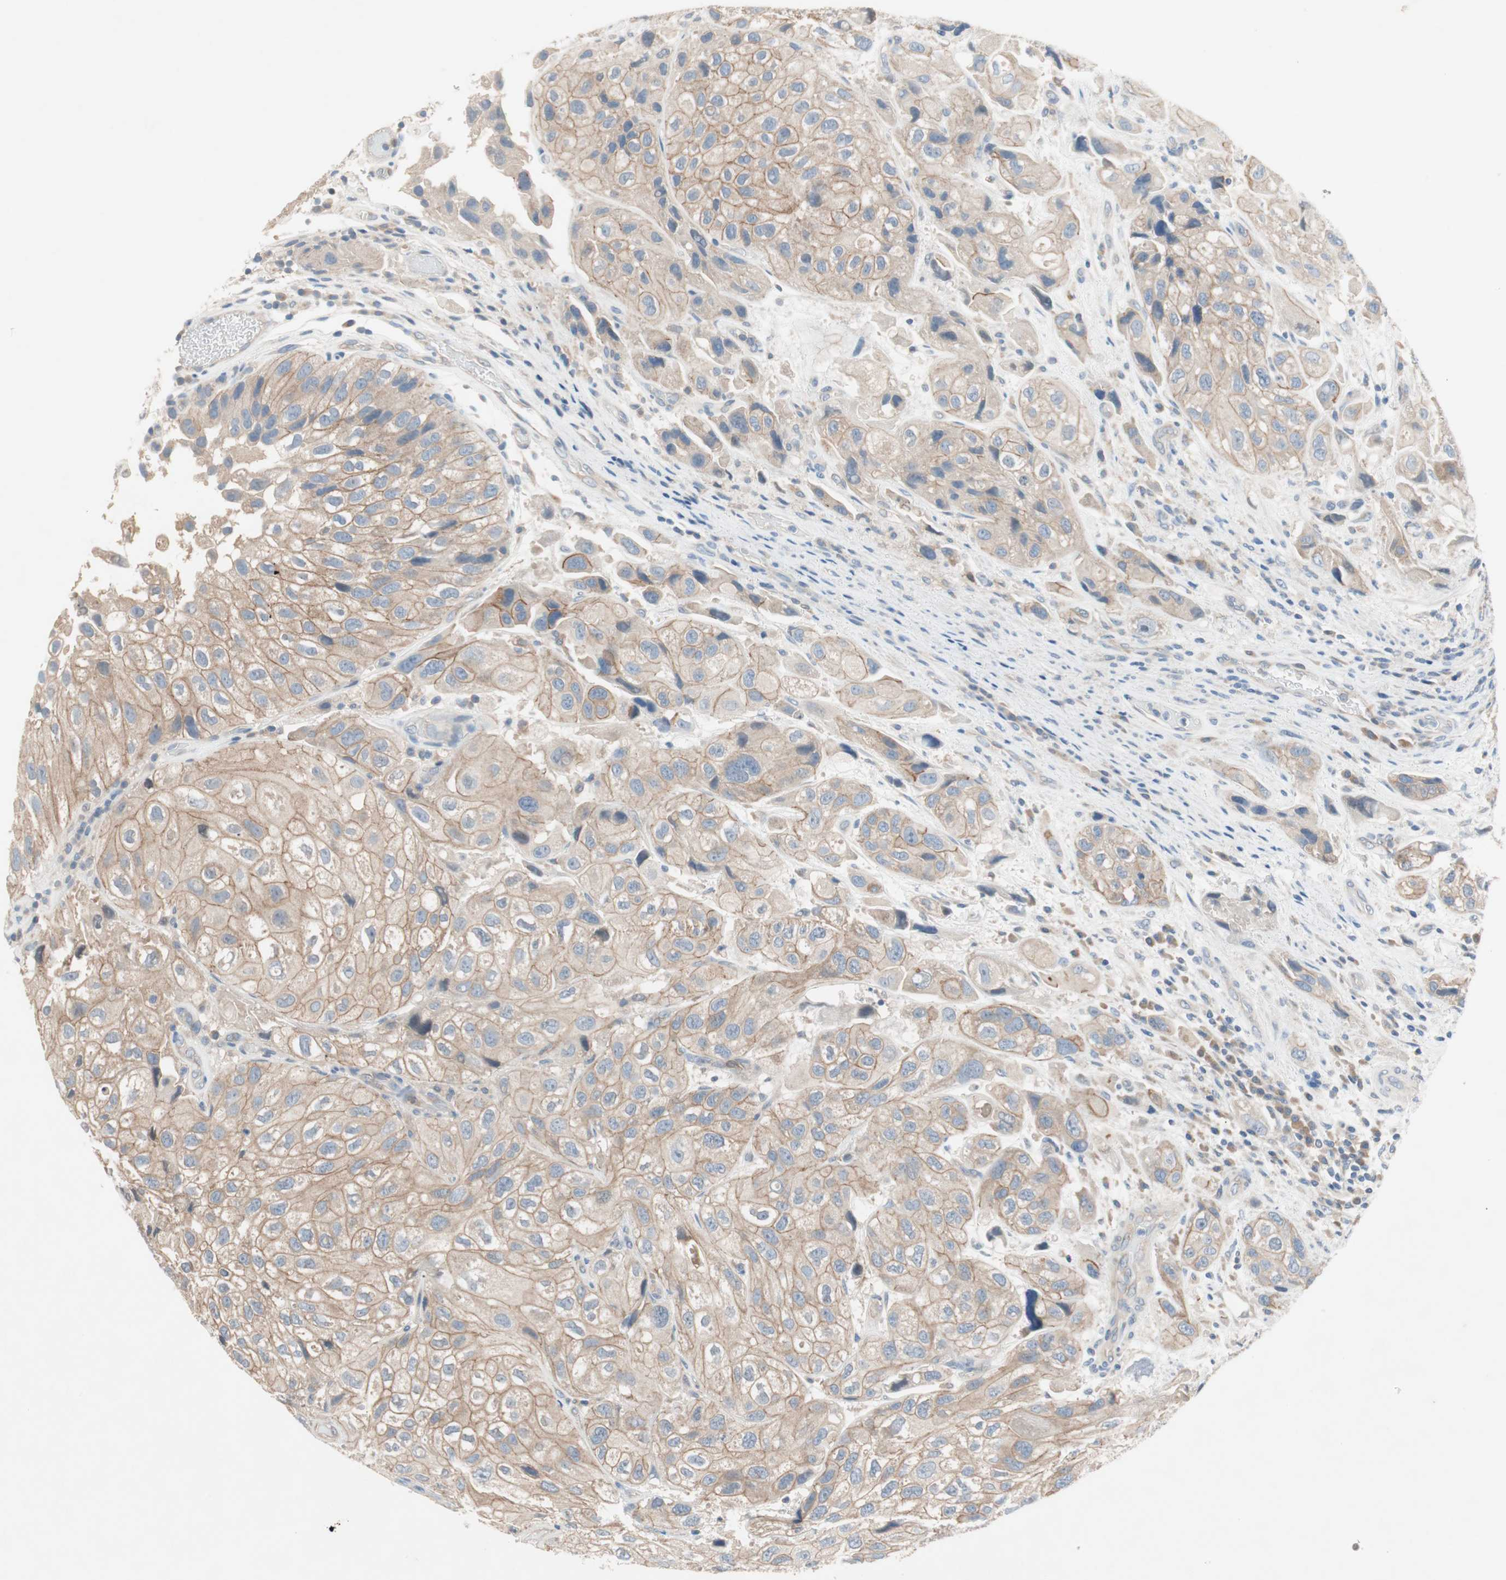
{"staining": {"intensity": "weak", "quantity": "25%-75%", "location": "cytoplasmic/membranous"}, "tissue": "urothelial cancer", "cell_type": "Tumor cells", "image_type": "cancer", "snomed": [{"axis": "morphology", "description": "Urothelial carcinoma, High grade"}, {"axis": "topography", "description": "Urinary bladder"}], "caption": "This photomicrograph reveals immunohistochemistry (IHC) staining of urothelial carcinoma (high-grade), with low weak cytoplasmic/membranous staining in about 25%-75% of tumor cells.", "gene": "GLUL", "patient": {"sex": "female", "age": 64}}